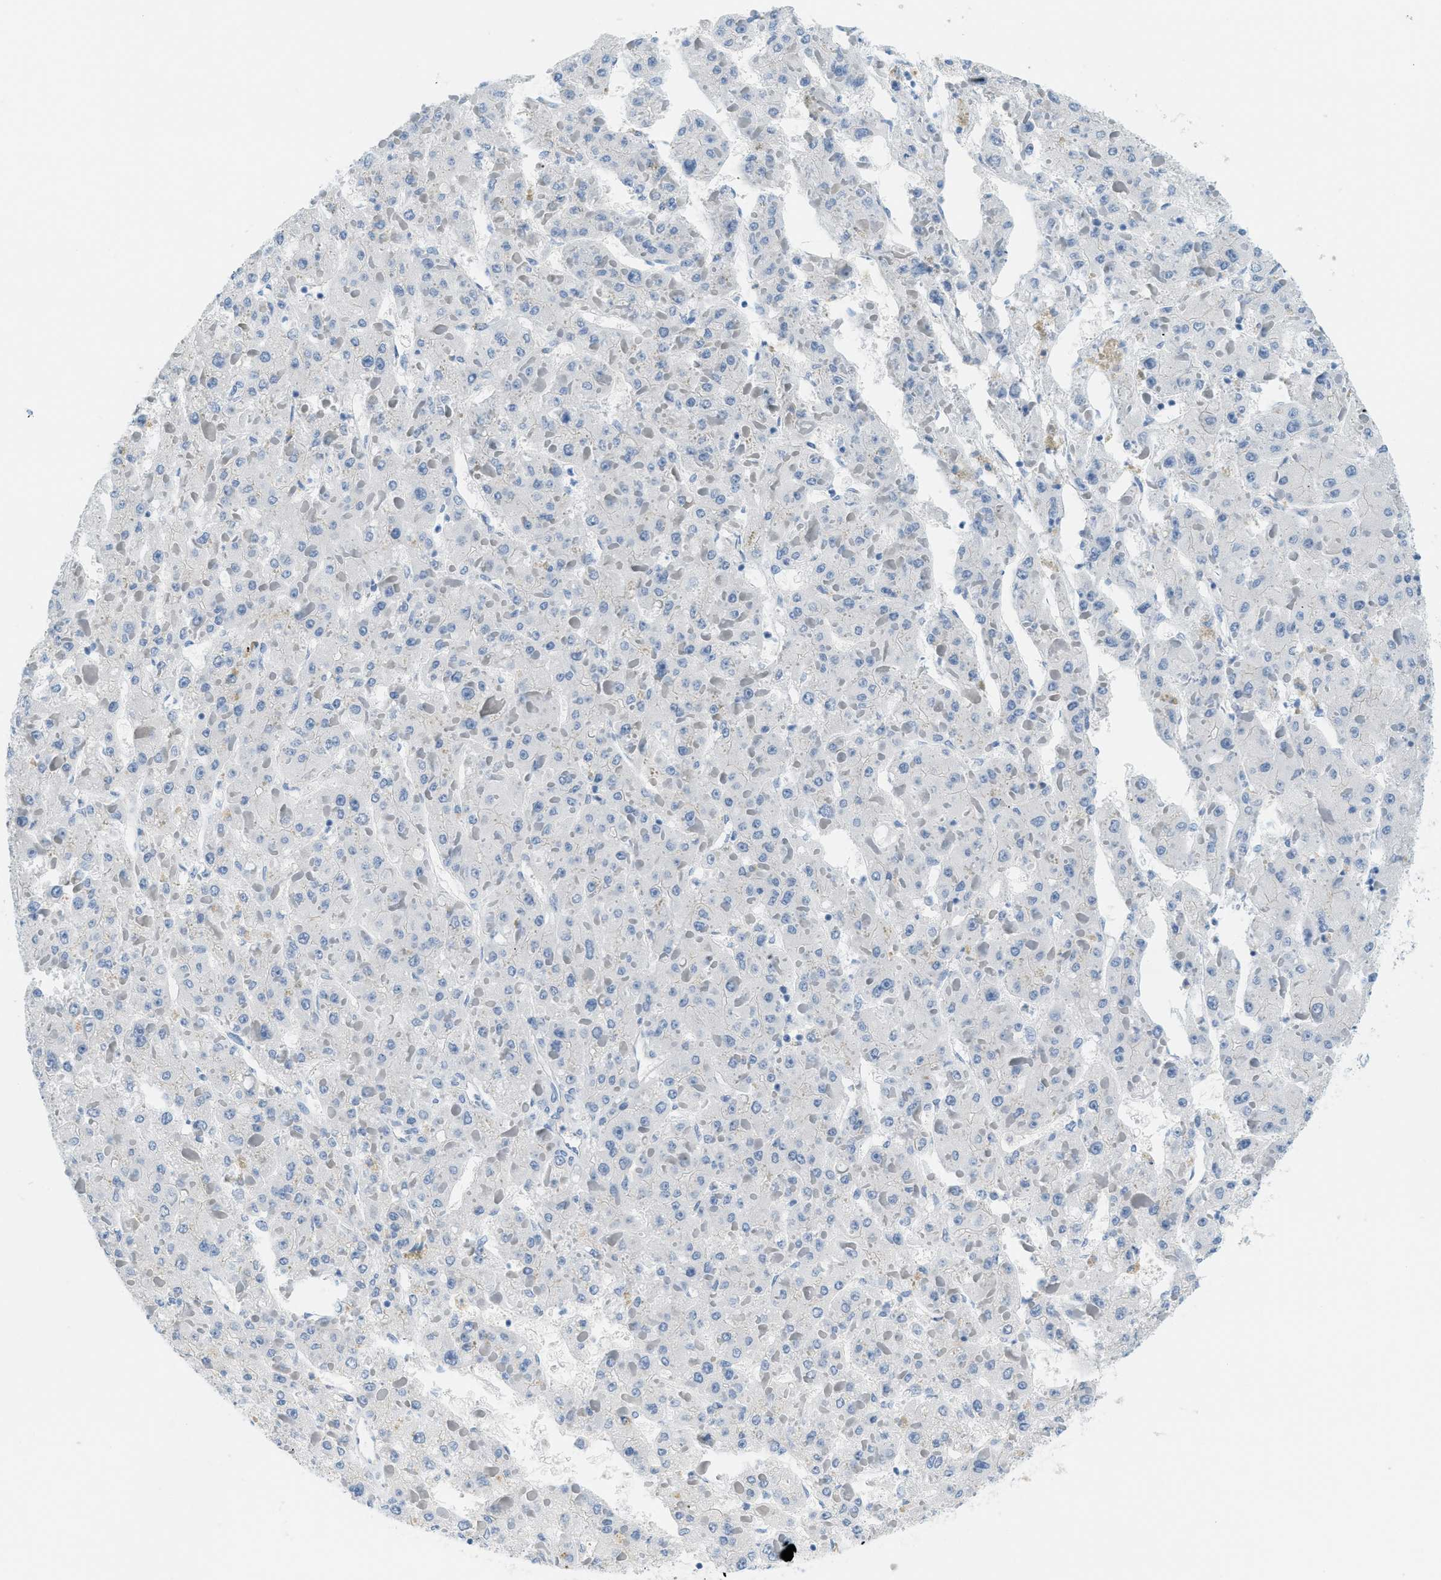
{"staining": {"intensity": "negative", "quantity": "none", "location": "none"}, "tissue": "liver cancer", "cell_type": "Tumor cells", "image_type": "cancer", "snomed": [{"axis": "morphology", "description": "Carcinoma, Hepatocellular, NOS"}, {"axis": "topography", "description": "Liver"}], "caption": "IHC of human liver cancer (hepatocellular carcinoma) exhibits no expression in tumor cells. (DAB immunohistochemistry, high magnification).", "gene": "CYP4X1", "patient": {"sex": "female", "age": 73}}